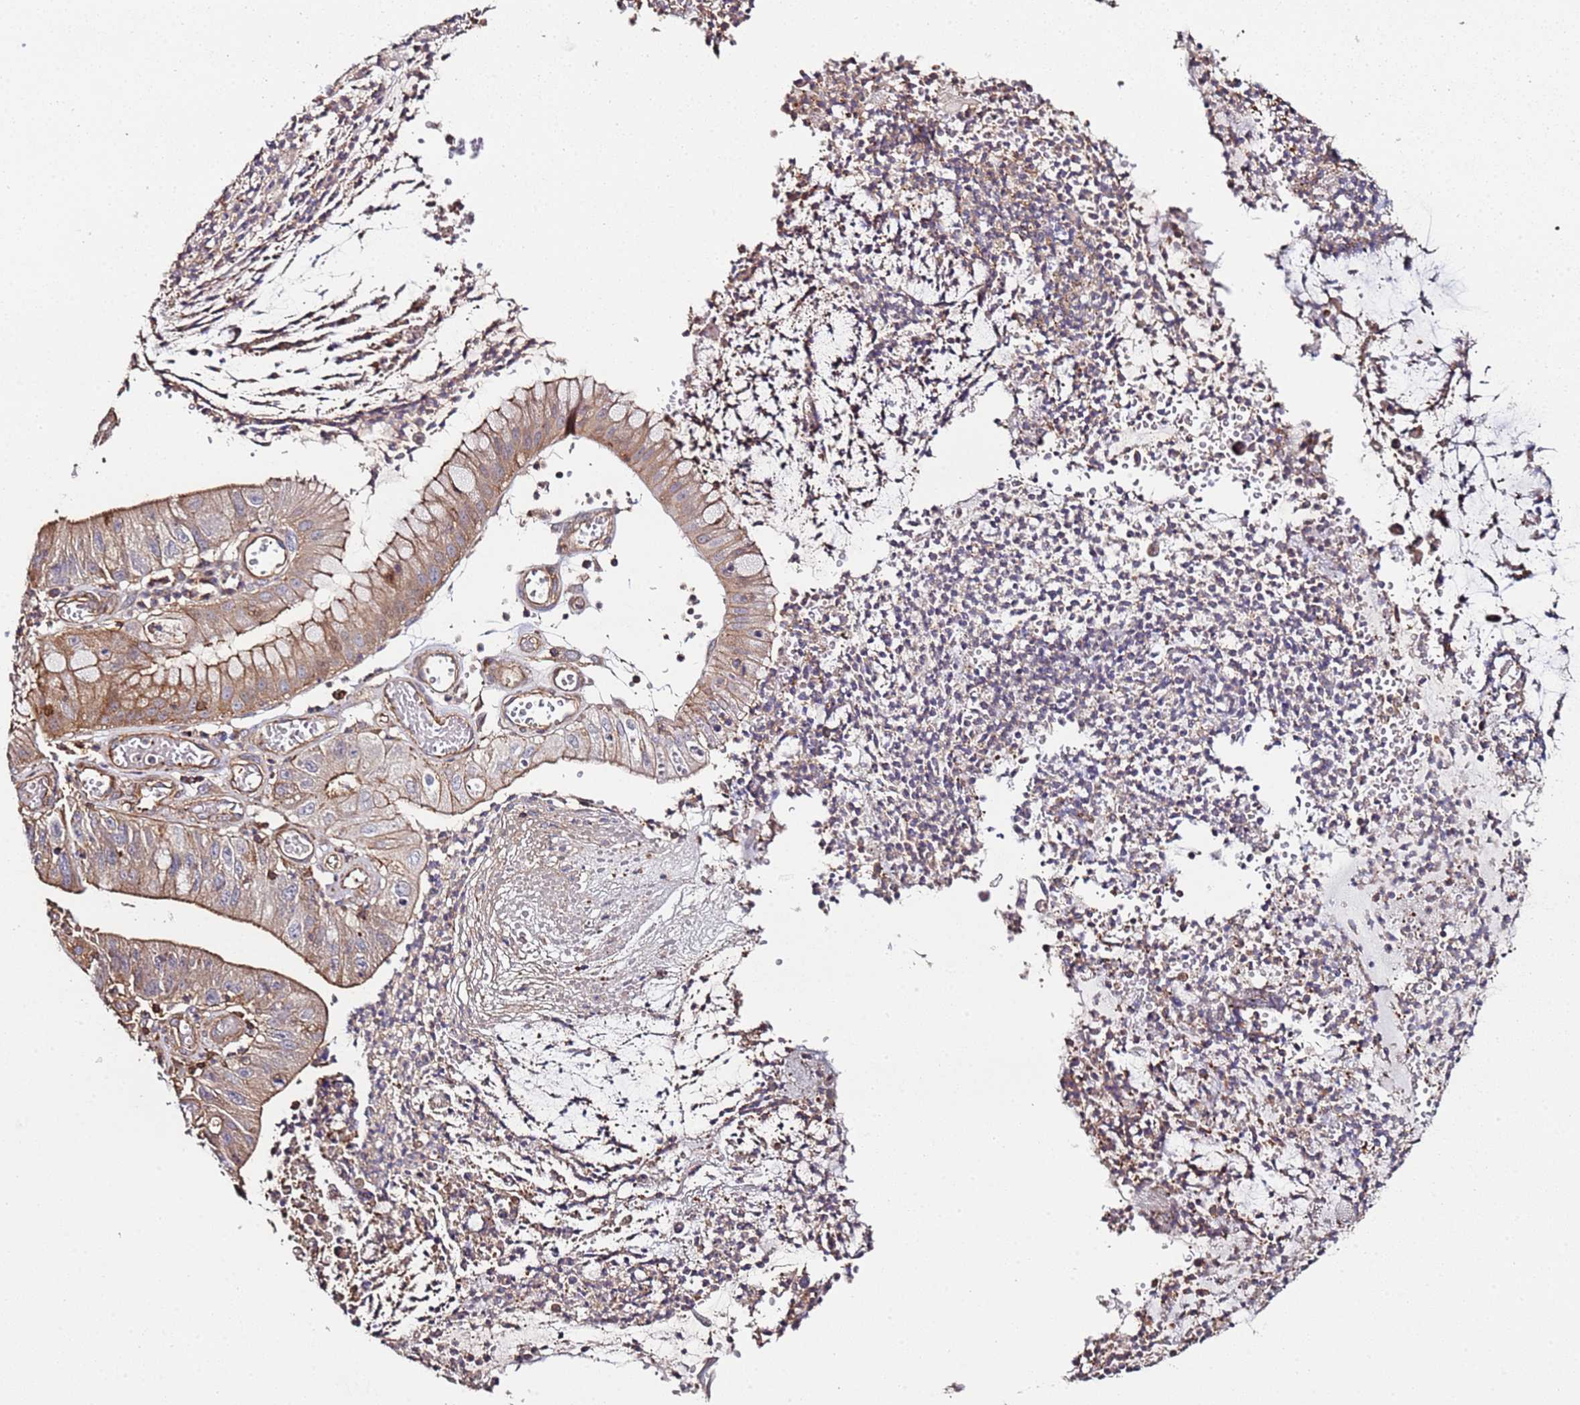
{"staining": {"intensity": "moderate", "quantity": "25%-75%", "location": "cytoplasmic/membranous"}, "tissue": "stomach cancer", "cell_type": "Tumor cells", "image_type": "cancer", "snomed": [{"axis": "morphology", "description": "Adenocarcinoma, NOS"}, {"axis": "topography", "description": "Stomach"}], "caption": "IHC of human stomach cancer (adenocarcinoma) reveals medium levels of moderate cytoplasmic/membranous expression in about 25%-75% of tumor cells.", "gene": "CYP2U1", "patient": {"sex": "male", "age": 59}}